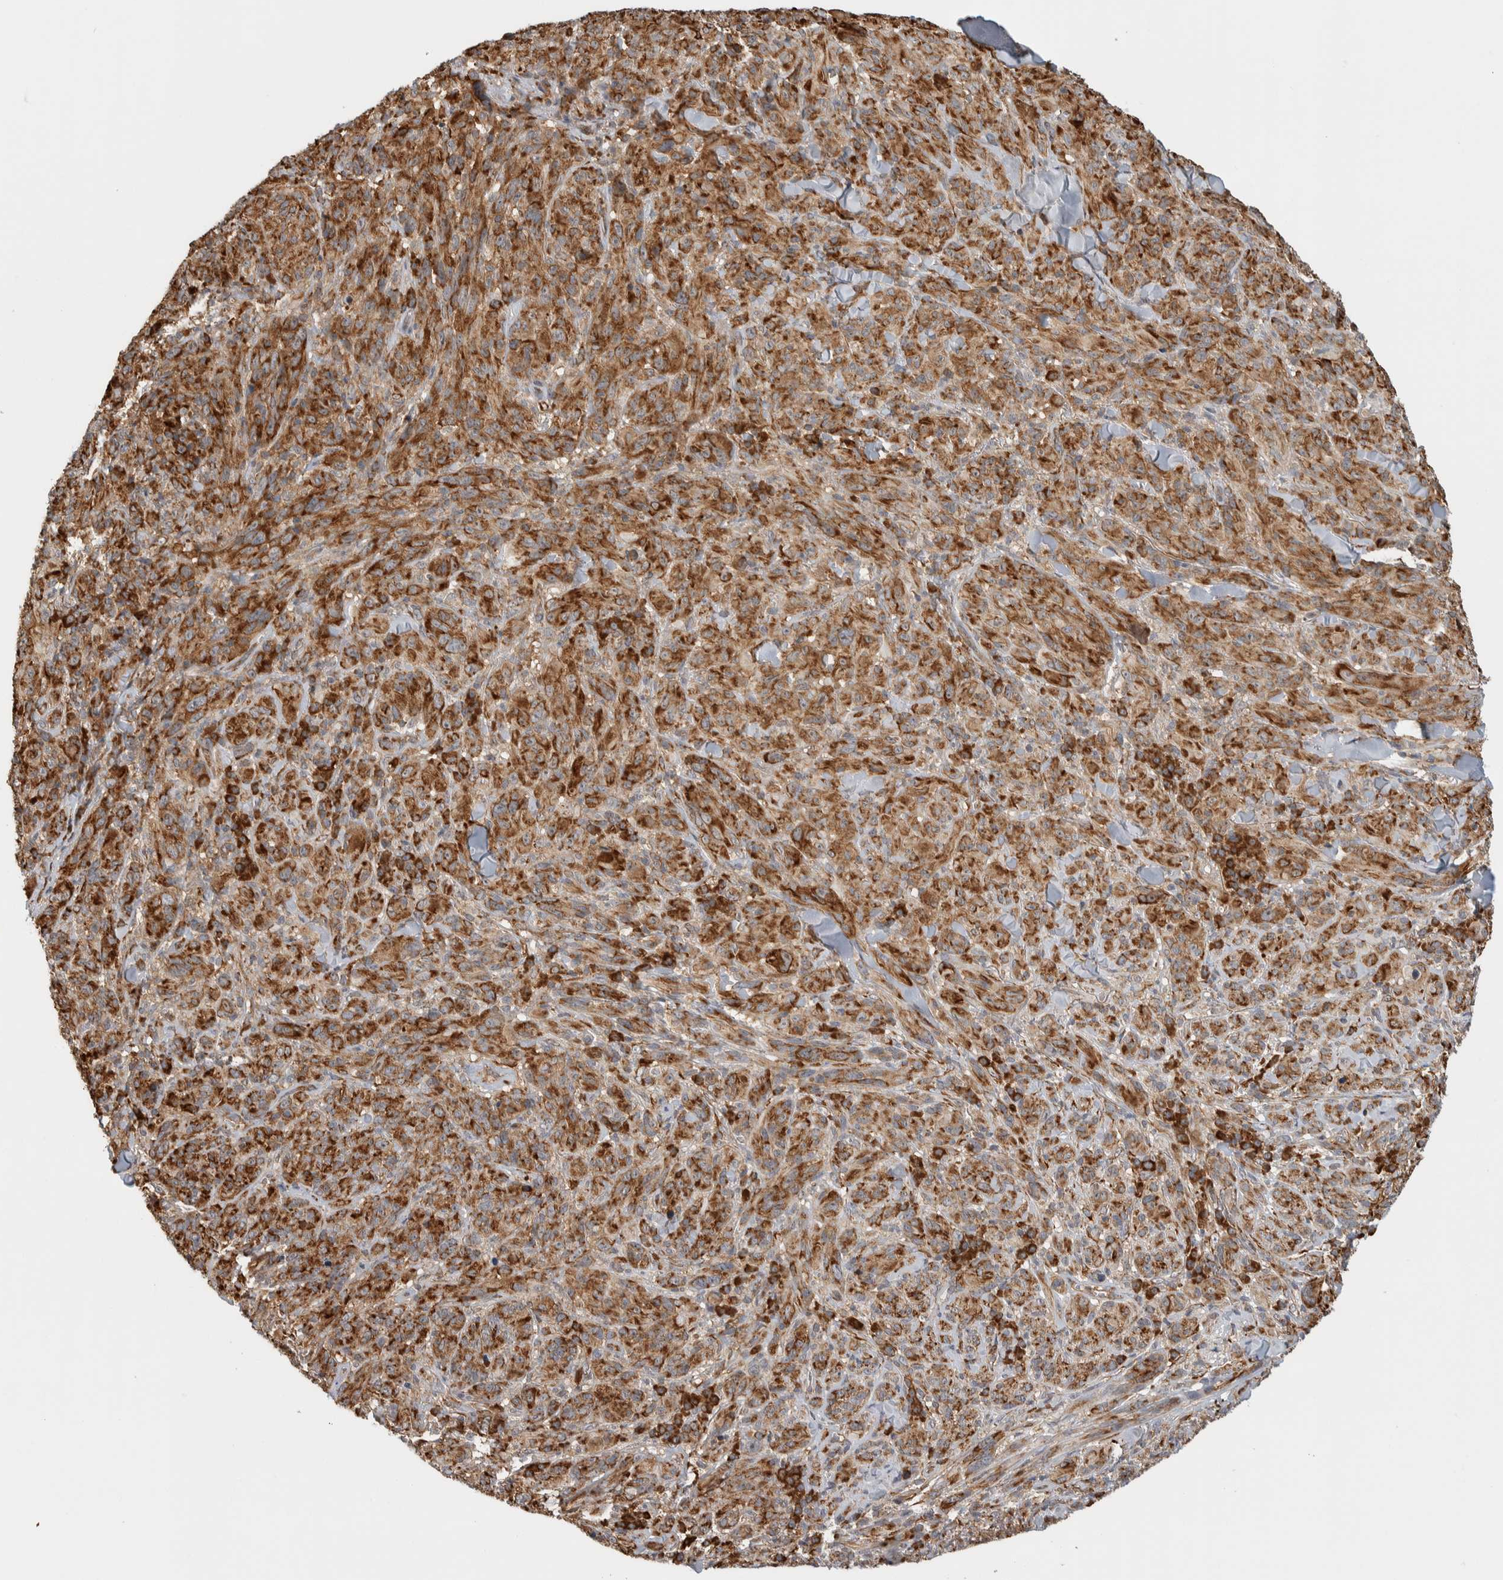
{"staining": {"intensity": "moderate", "quantity": ">75%", "location": "cytoplasmic/membranous"}, "tissue": "melanoma", "cell_type": "Tumor cells", "image_type": "cancer", "snomed": [{"axis": "morphology", "description": "Malignant melanoma, NOS"}, {"axis": "topography", "description": "Skin of head"}], "caption": "Human melanoma stained with a protein marker demonstrates moderate staining in tumor cells.", "gene": "EIF3H", "patient": {"sex": "male", "age": 96}}